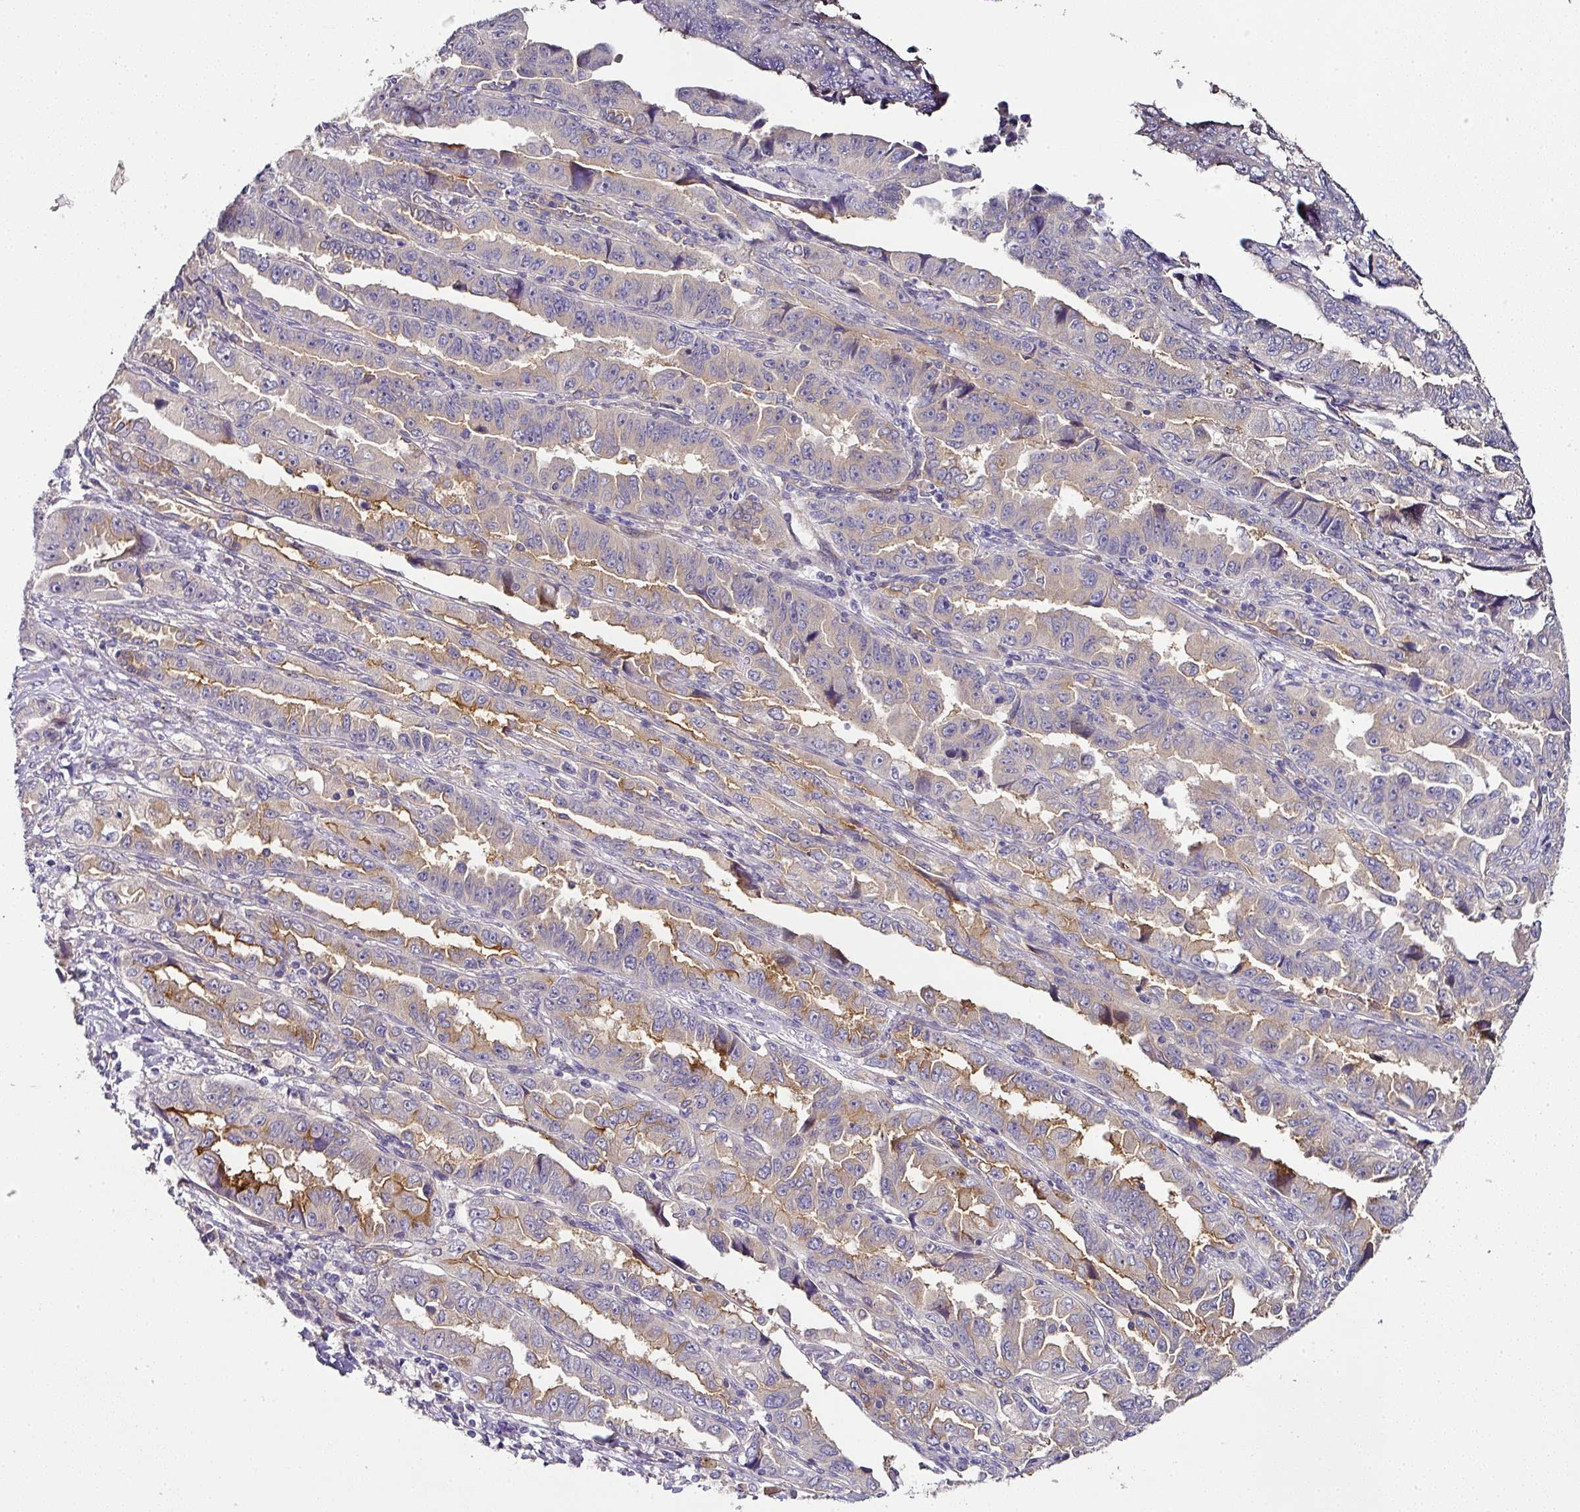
{"staining": {"intensity": "moderate", "quantity": "<25%", "location": "cytoplasmic/membranous"}, "tissue": "lung cancer", "cell_type": "Tumor cells", "image_type": "cancer", "snomed": [{"axis": "morphology", "description": "Adenocarcinoma, NOS"}, {"axis": "topography", "description": "Lung"}], "caption": "A low amount of moderate cytoplasmic/membranous staining is present in approximately <25% of tumor cells in lung cancer (adenocarcinoma) tissue.", "gene": "SKIC2", "patient": {"sex": "female", "age": 51}}